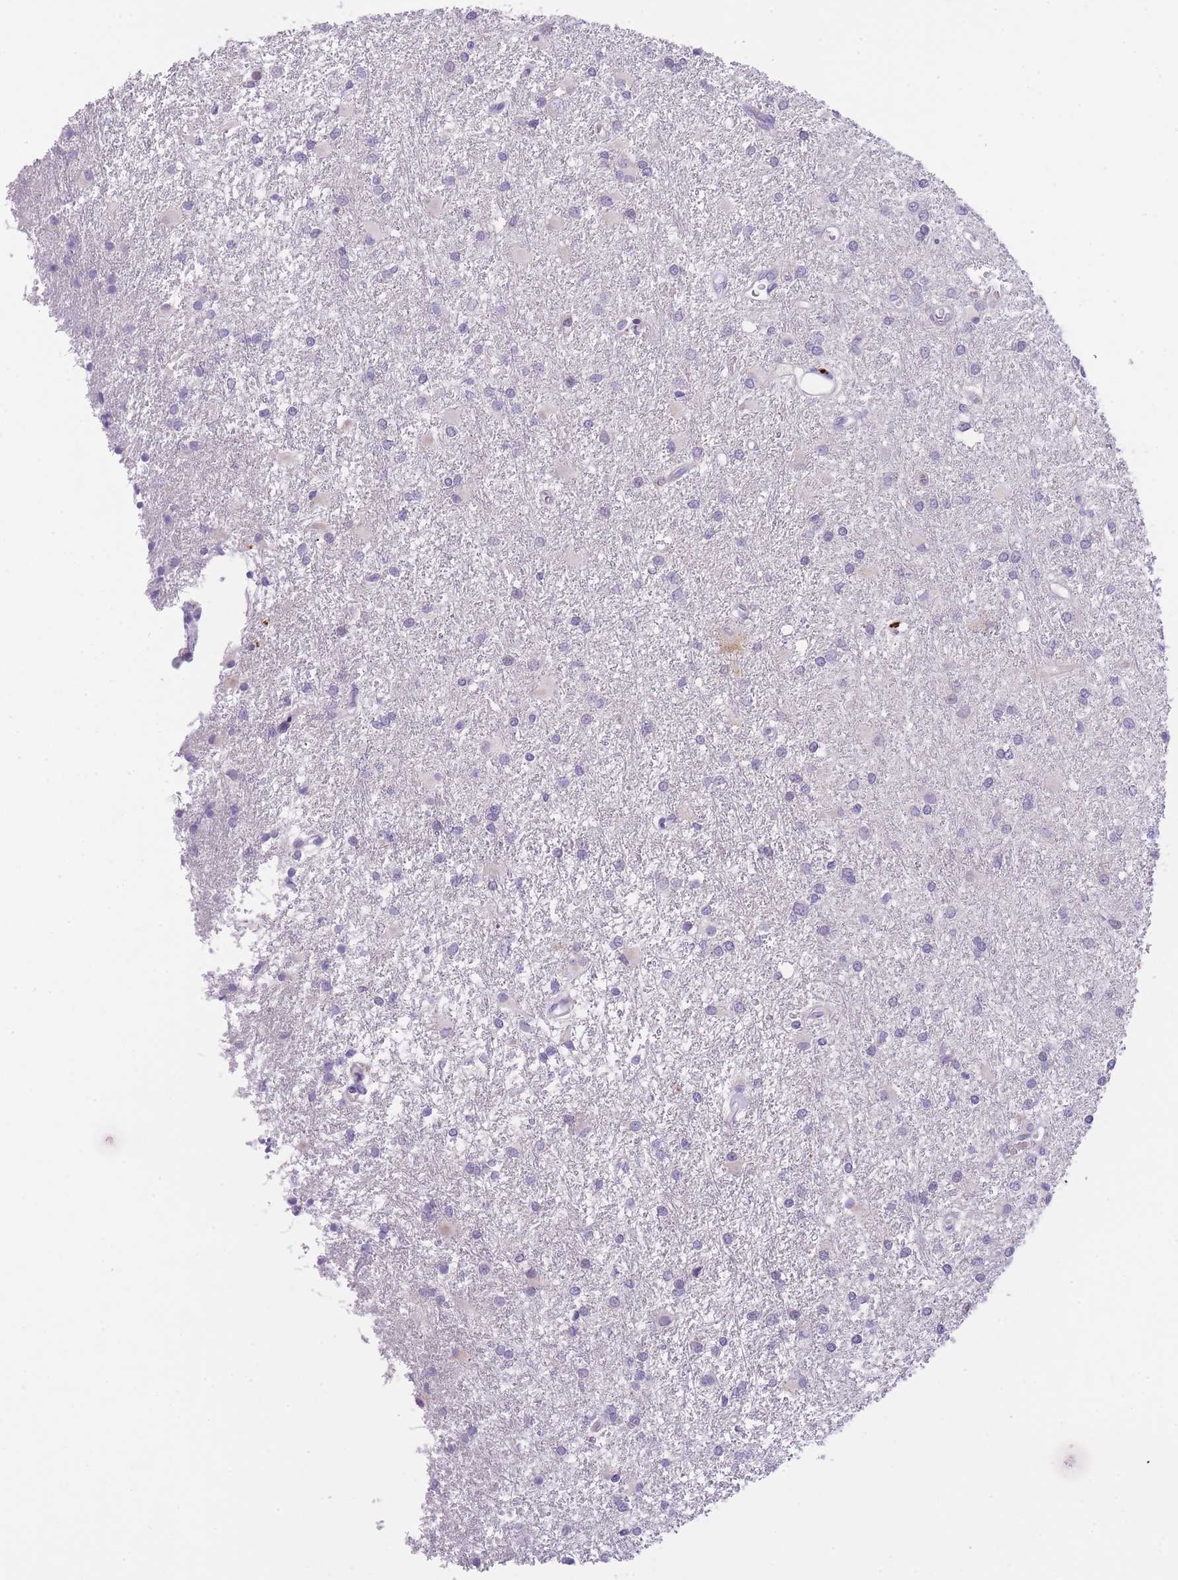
{"staining": {"intensity": "negative", "quantity": "none", "location": "none"}, "tissue": "glioma", "cell_type": "Tumor cells", "image_type": "cancer", "snomed": [{"axis": "morphology", "description": "Glioma, malignant, High grade"}, {"axis": "topography", "description": "Brain"}], "caption": "IHC image of neoplastic tissue: glioma stained with DAB (3,3'-diaminobenzidine) shows no significant protein positivity in tumor cells. (Brightfield microscopy of DAB IHC at high magnification).", "gene": "GNAT1", "patient": {"sex": "female", "age": 50}}